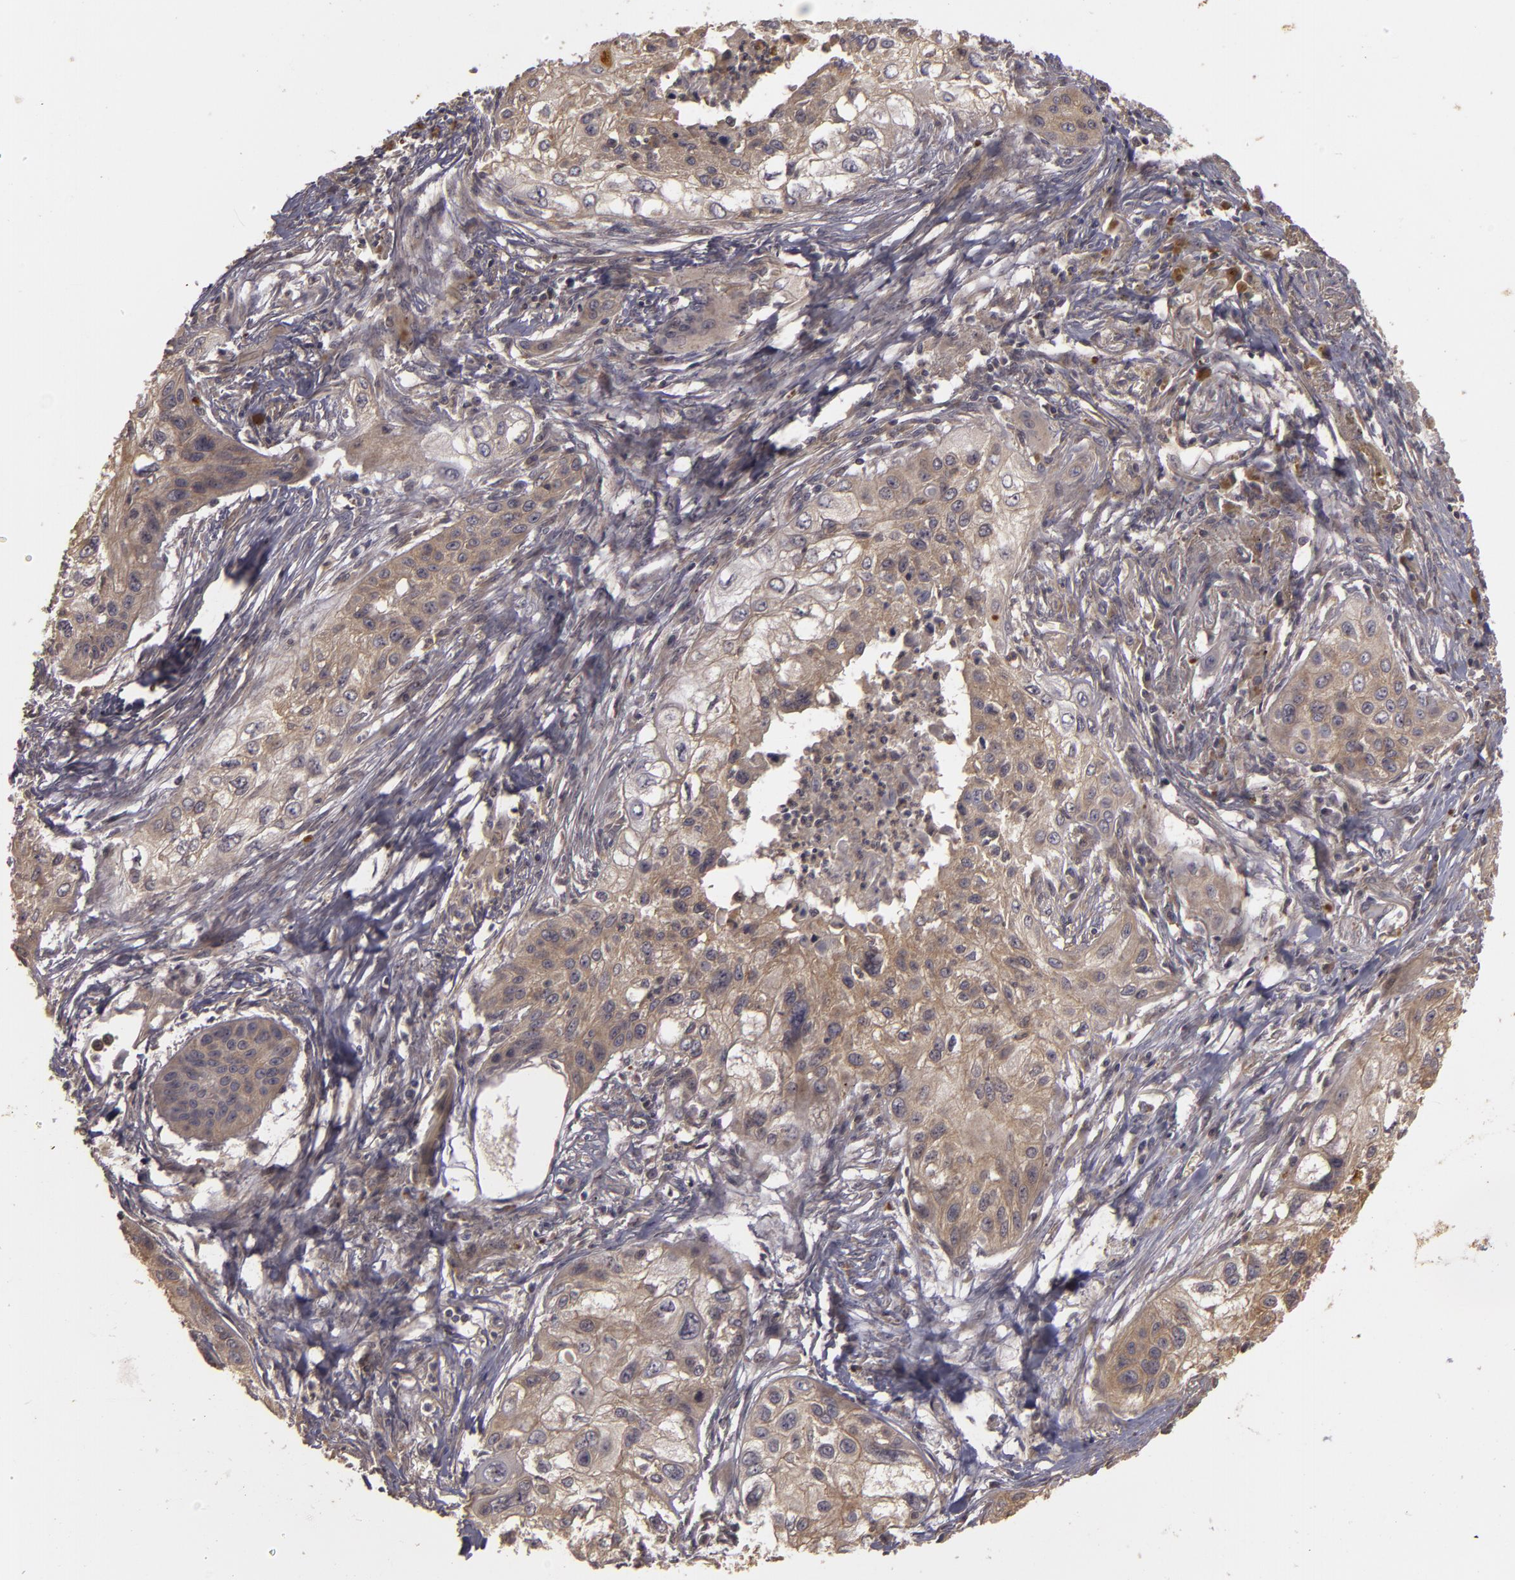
{"staining": {"intensity": "weak", "quantity": ">75%", "location": "cytoplasmic/membranous"}, "tissue": "lung cancer", "cell_type": "Tumor cells", "image_type": "cancer", "snomed": [{"axis": "morphology", "description": "Squamous cell carcinoma, NOS"}, {"axis": "topography", "description": "Lung"}], "caption": "Lung squamous cell carcinoma stained with immunohistochemistry (IHC) reveals weak cytoplasmic/membranous expression in approximately >75% of tumor cells. The staining was performed using DAB to visualize the protein expression in brown, while the nuclei were stained in blue with hematoxylin (Magnification: 20x).", "gene": "HRAS", "patient": {"sex": "male", "age": 71}}